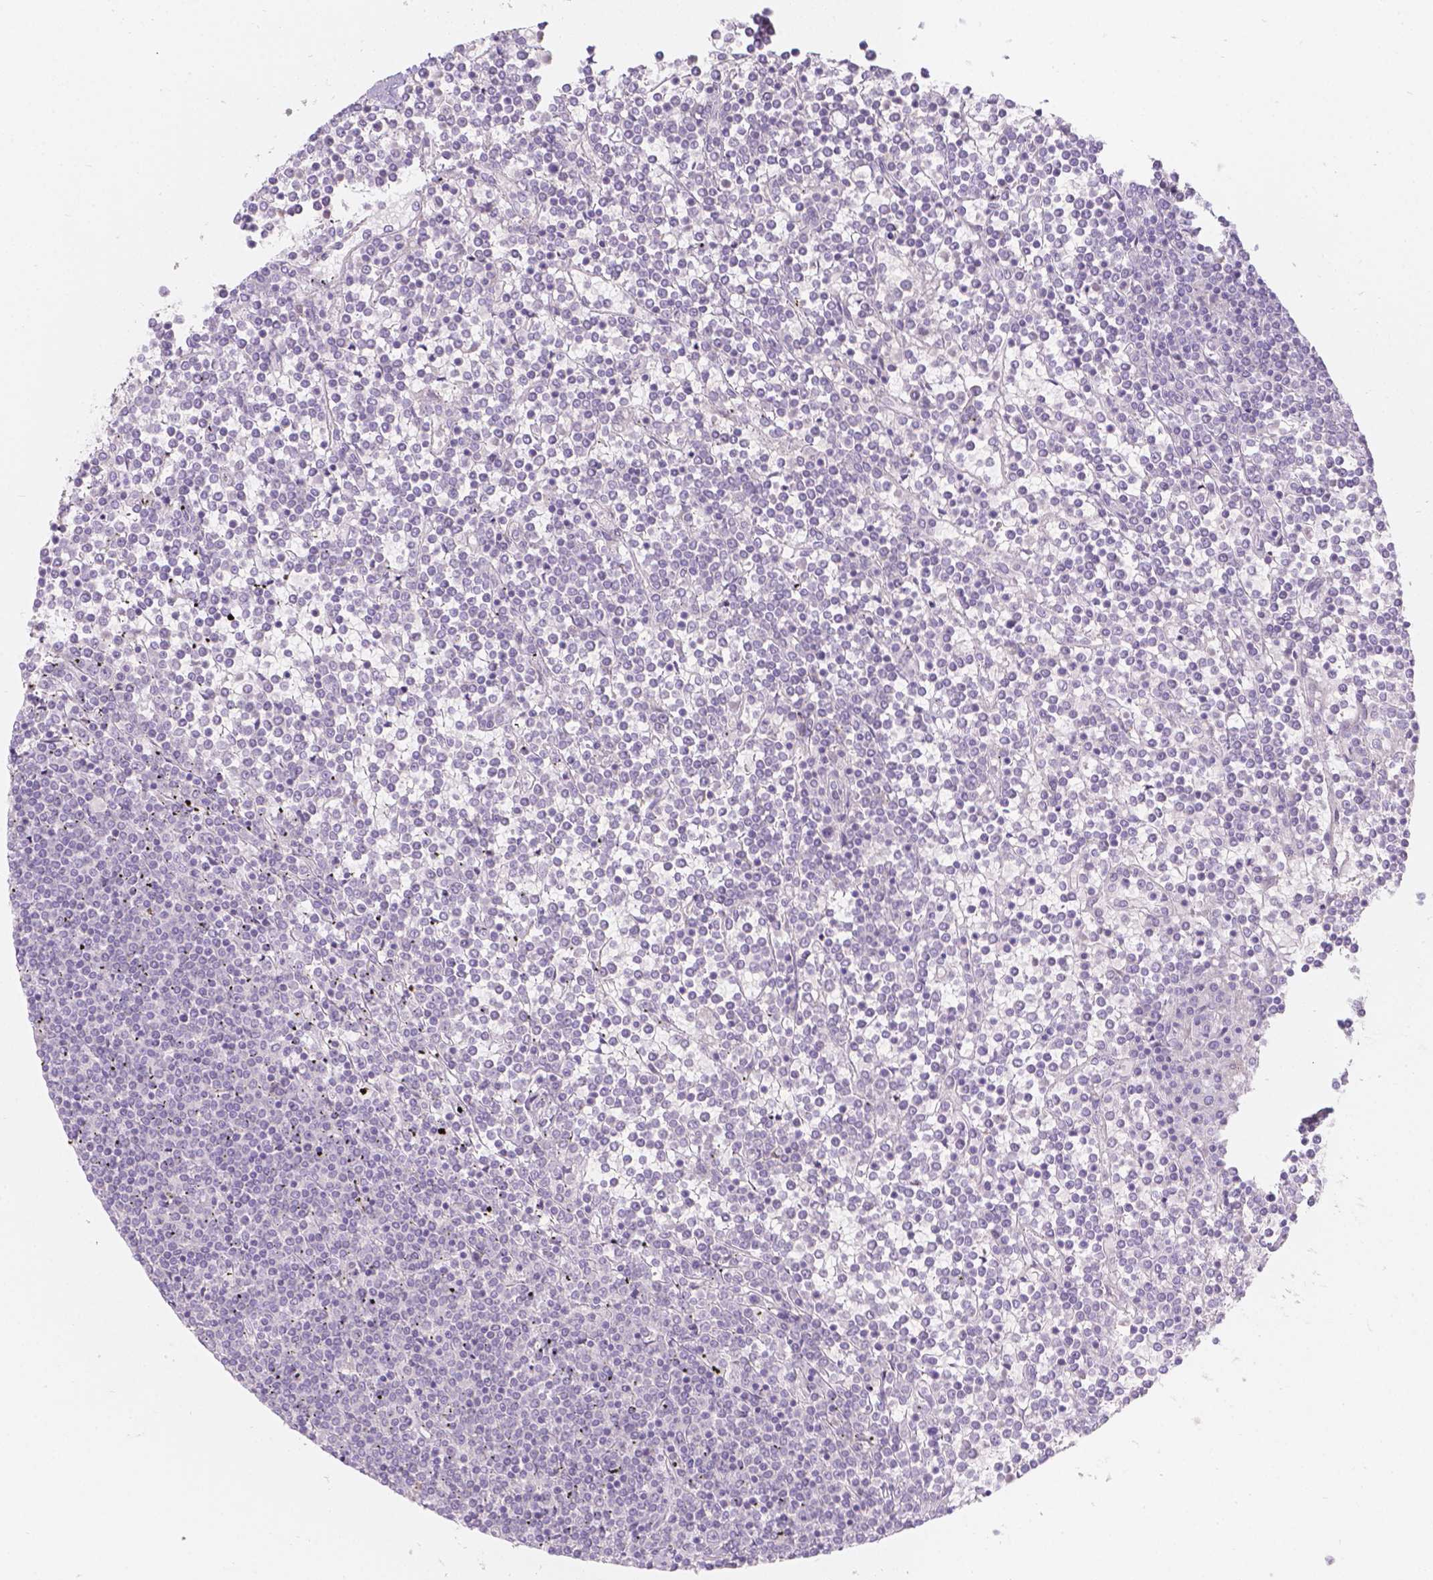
{"staining": {"intensity": "negative", "quantity": "none", "location": "none"}, "tissue": "lymphoma", "cell_type": "Tumor cells", "image_type": "cancer", "snomed": [{"axis": "morphology", "description": "Malignant lymphoma, non-Hodgkin's type, Low grade"}, {"axis": "topography", "description": "Spleen"}], "caption": "Human lymphoma stained for a protein using IHC demonstrates no expression in tumor cells.", "gene": "HTN3", "patient": {"sex": "female", "age": 19}}